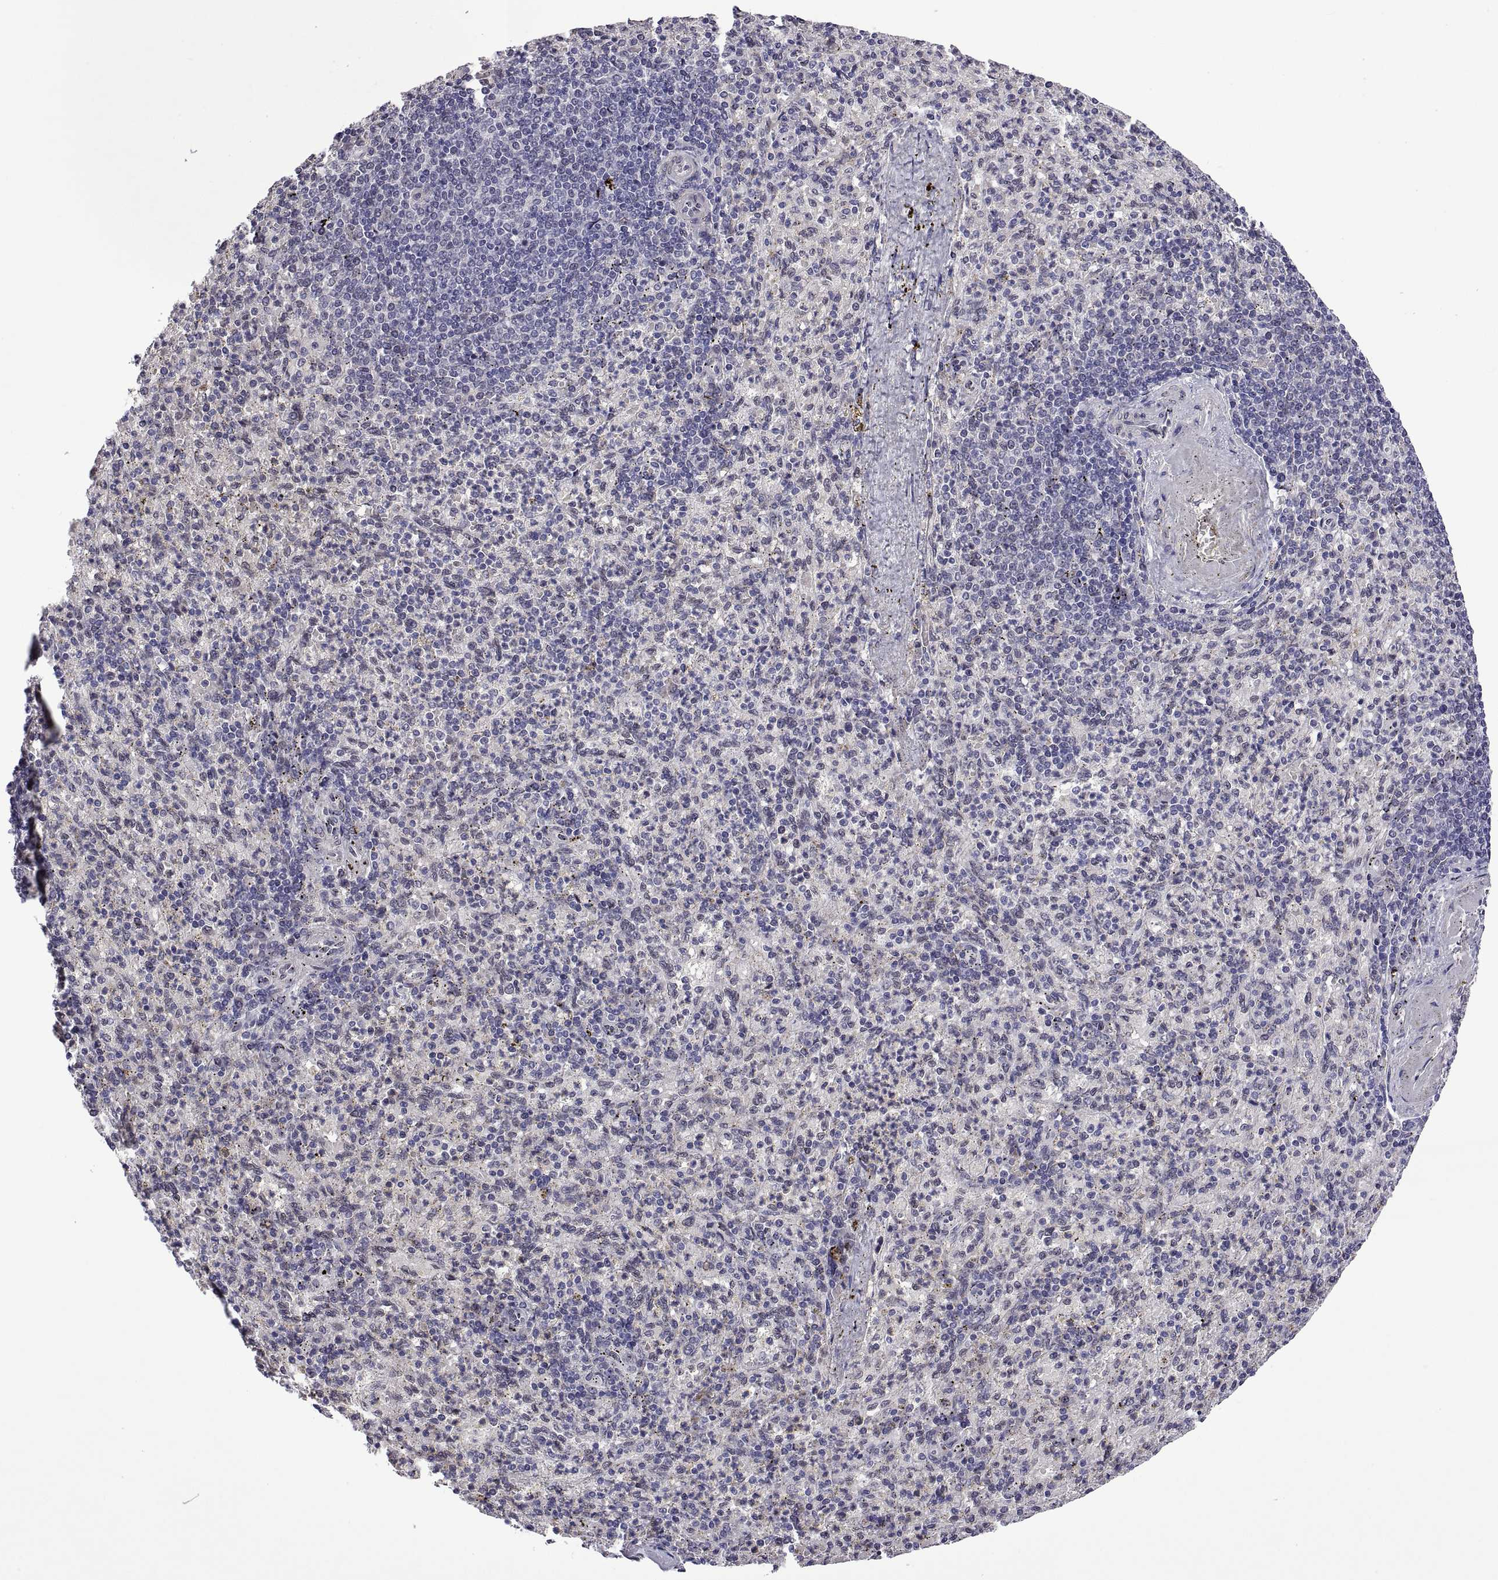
{"staining": {"intensity": "negative", "quantity": "none", "location": "none"}, "tissue": "spleen", "cell_type": "Cells in red pulp", "image_type": "normal", "snomed": [{"axis": "morphology", "description": "Normal tissue, NOS"}, {"axis": "topography", "description": "Spleen"}], "caption": "This is an immunohistochemistry (IHC) image of normal human spleen. There is no expression in cells in red pulp.", "gene": "NR4A1", "patient": {"sex": "female", "age": 74}}